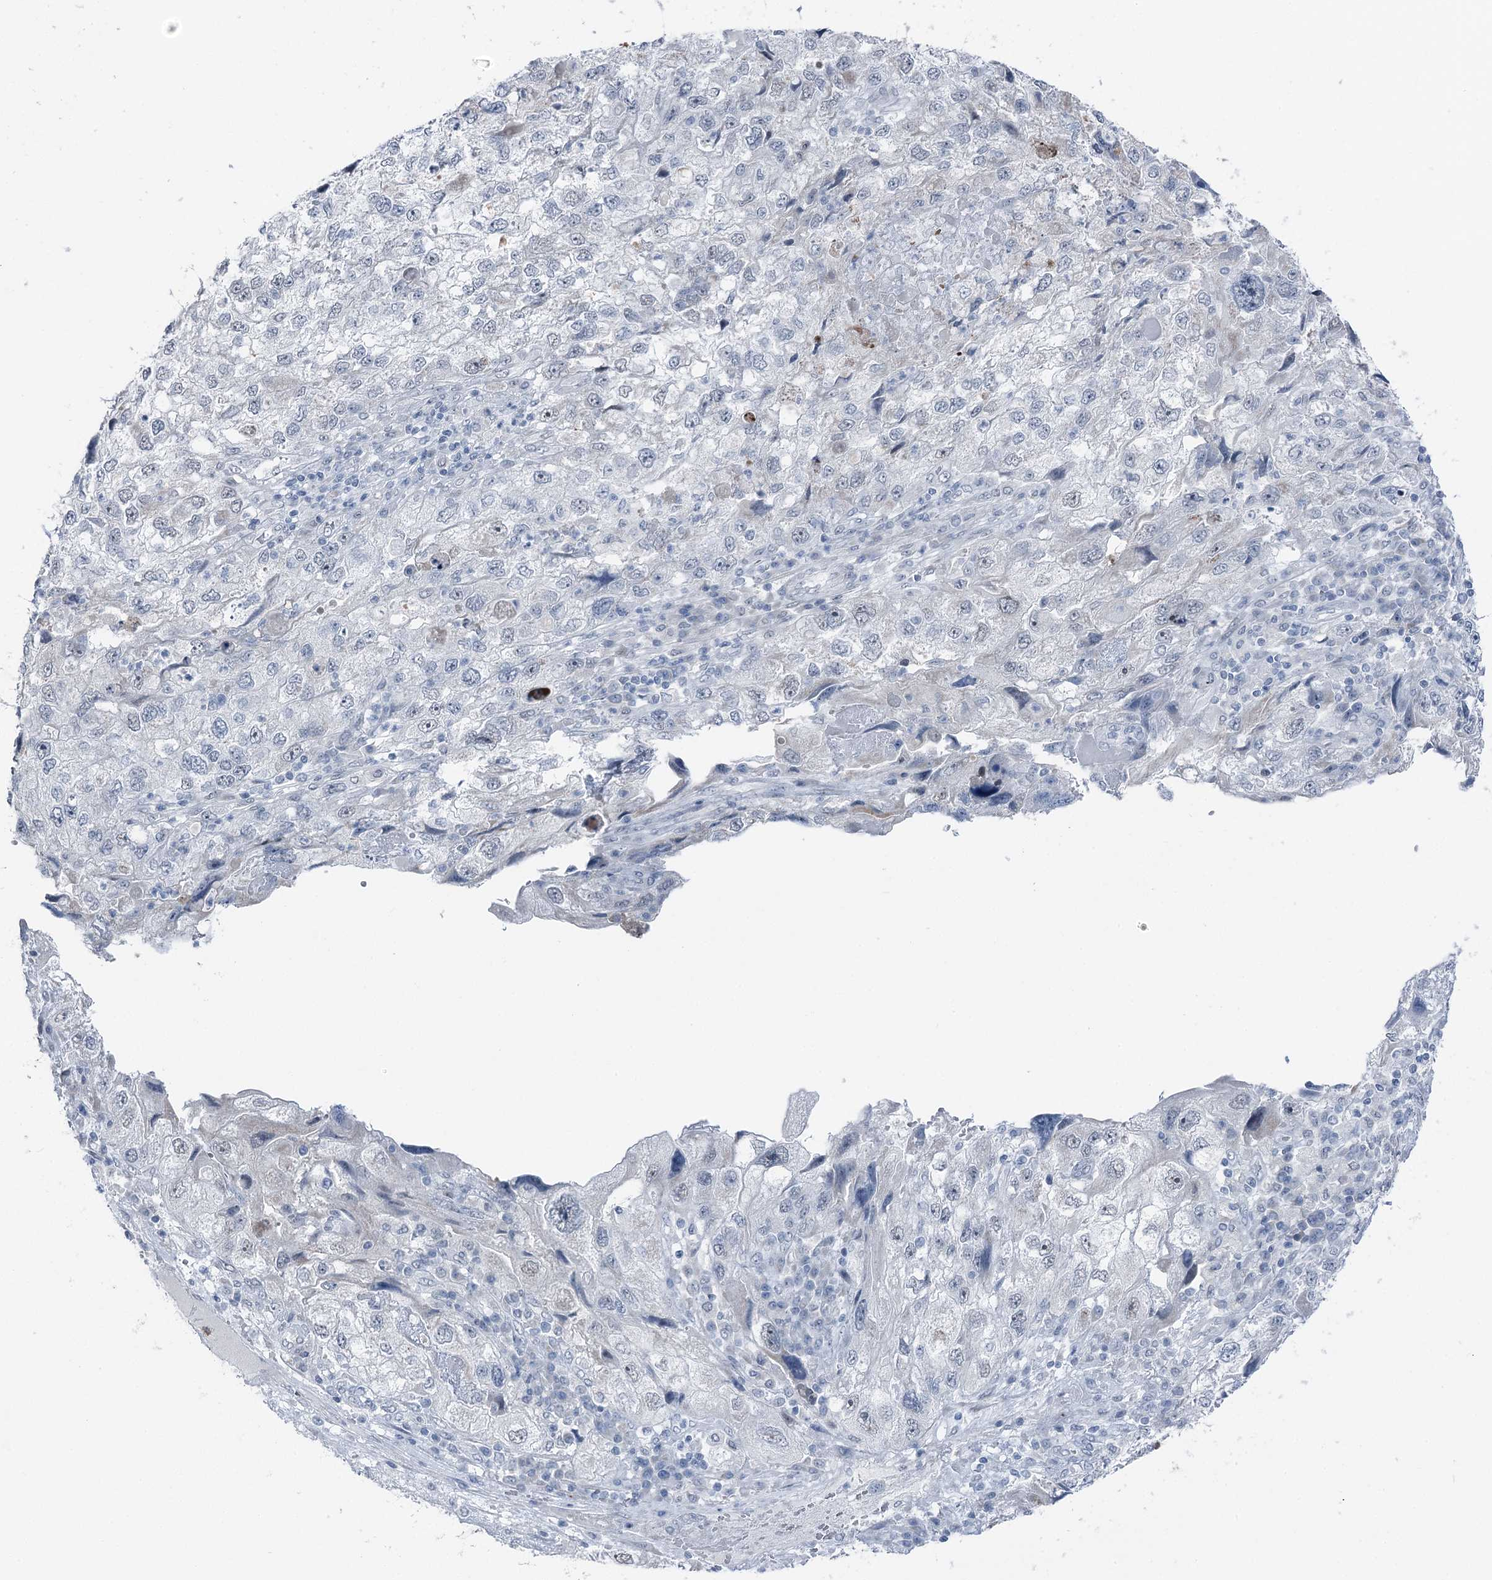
{"staining": {"intensity": "negative", "quantity": "none", "location": "none"}, "tissue": "endometrial cancer", "cell_type": "Tumor cells", "image_type": "cancer", "snomed": [{"axis": "morphology", "description": "Adenocarcinoma, NOS"}, {"axis": "topography", "description": "Endometrium"}], "caption": "IHC of human endometrial adenocarcinoma shows no positivity in tumor cells. The staining was performed using DAB (3,3'-diaminobenzidine) to visualize the protein expression in brown, while the nuclei were stained in blue with hematoxylin (Magnification: 20x).", "gene": "STEEP1", "patient": {"sex": "female", "age": 49}}